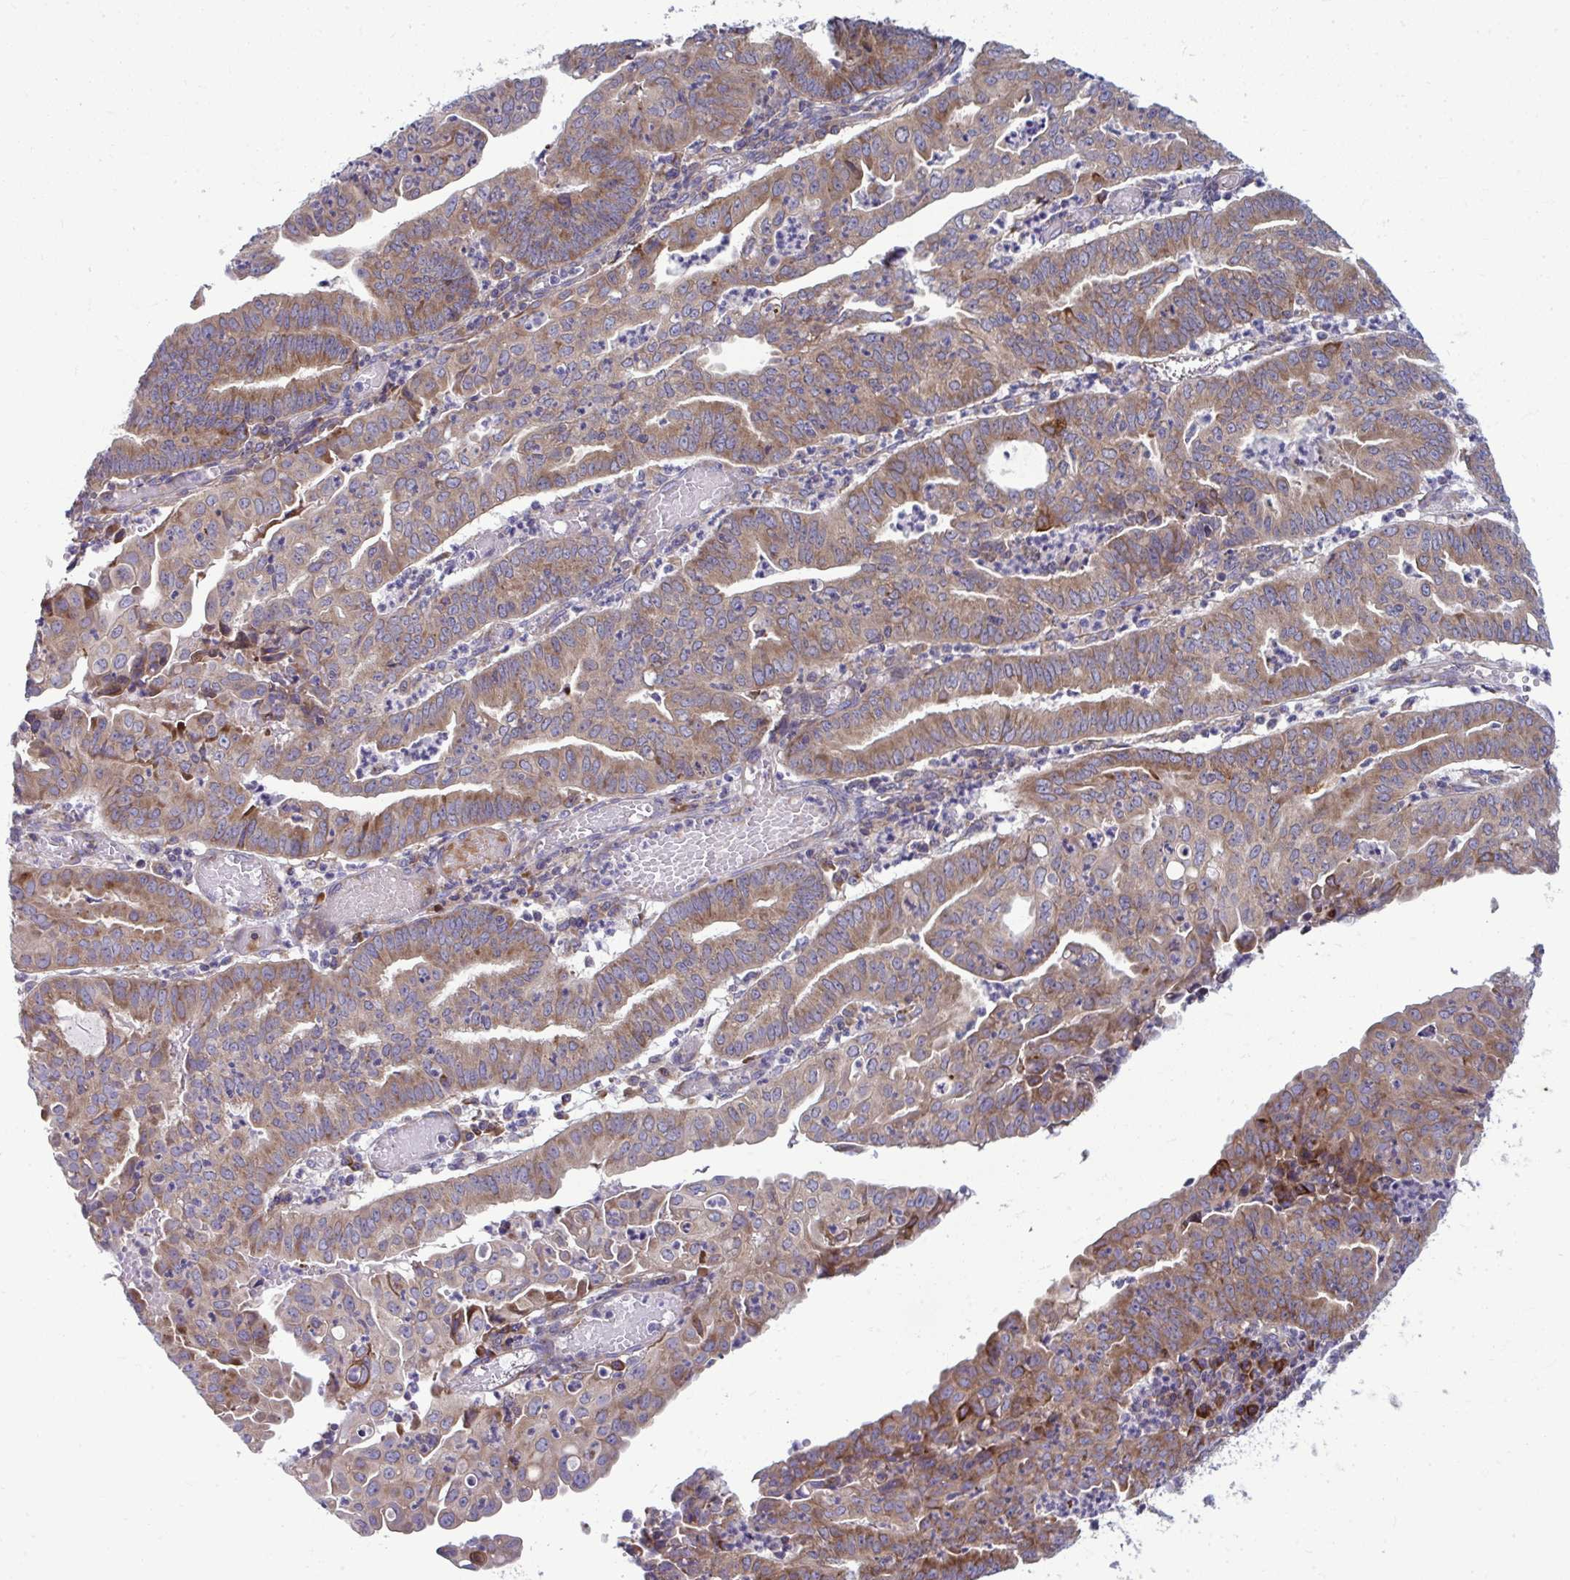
{"staining": {"intensity": "moderate", "quantity": ">75%", "location": "cytoplasmic/membranous"}, "tissue": "endometrial cancer", "cell_type": "Tumor cells", "image_type": "cancer", "snomed": [{"axis": "morphology", "description": "Adenocarcinoma, NOS"}, {"axis": "topography", "description": "Endometrium"}], "caption": "Approximately >75% of tumor cells in human endometrial cancer (adenocarcinoma) show moderate cytoplasmic/membranous protein positivity as visualized by brown immunohistochemical staining.", "gene": "GFPT2", "patient": {"sex": "female", "age": 60}}